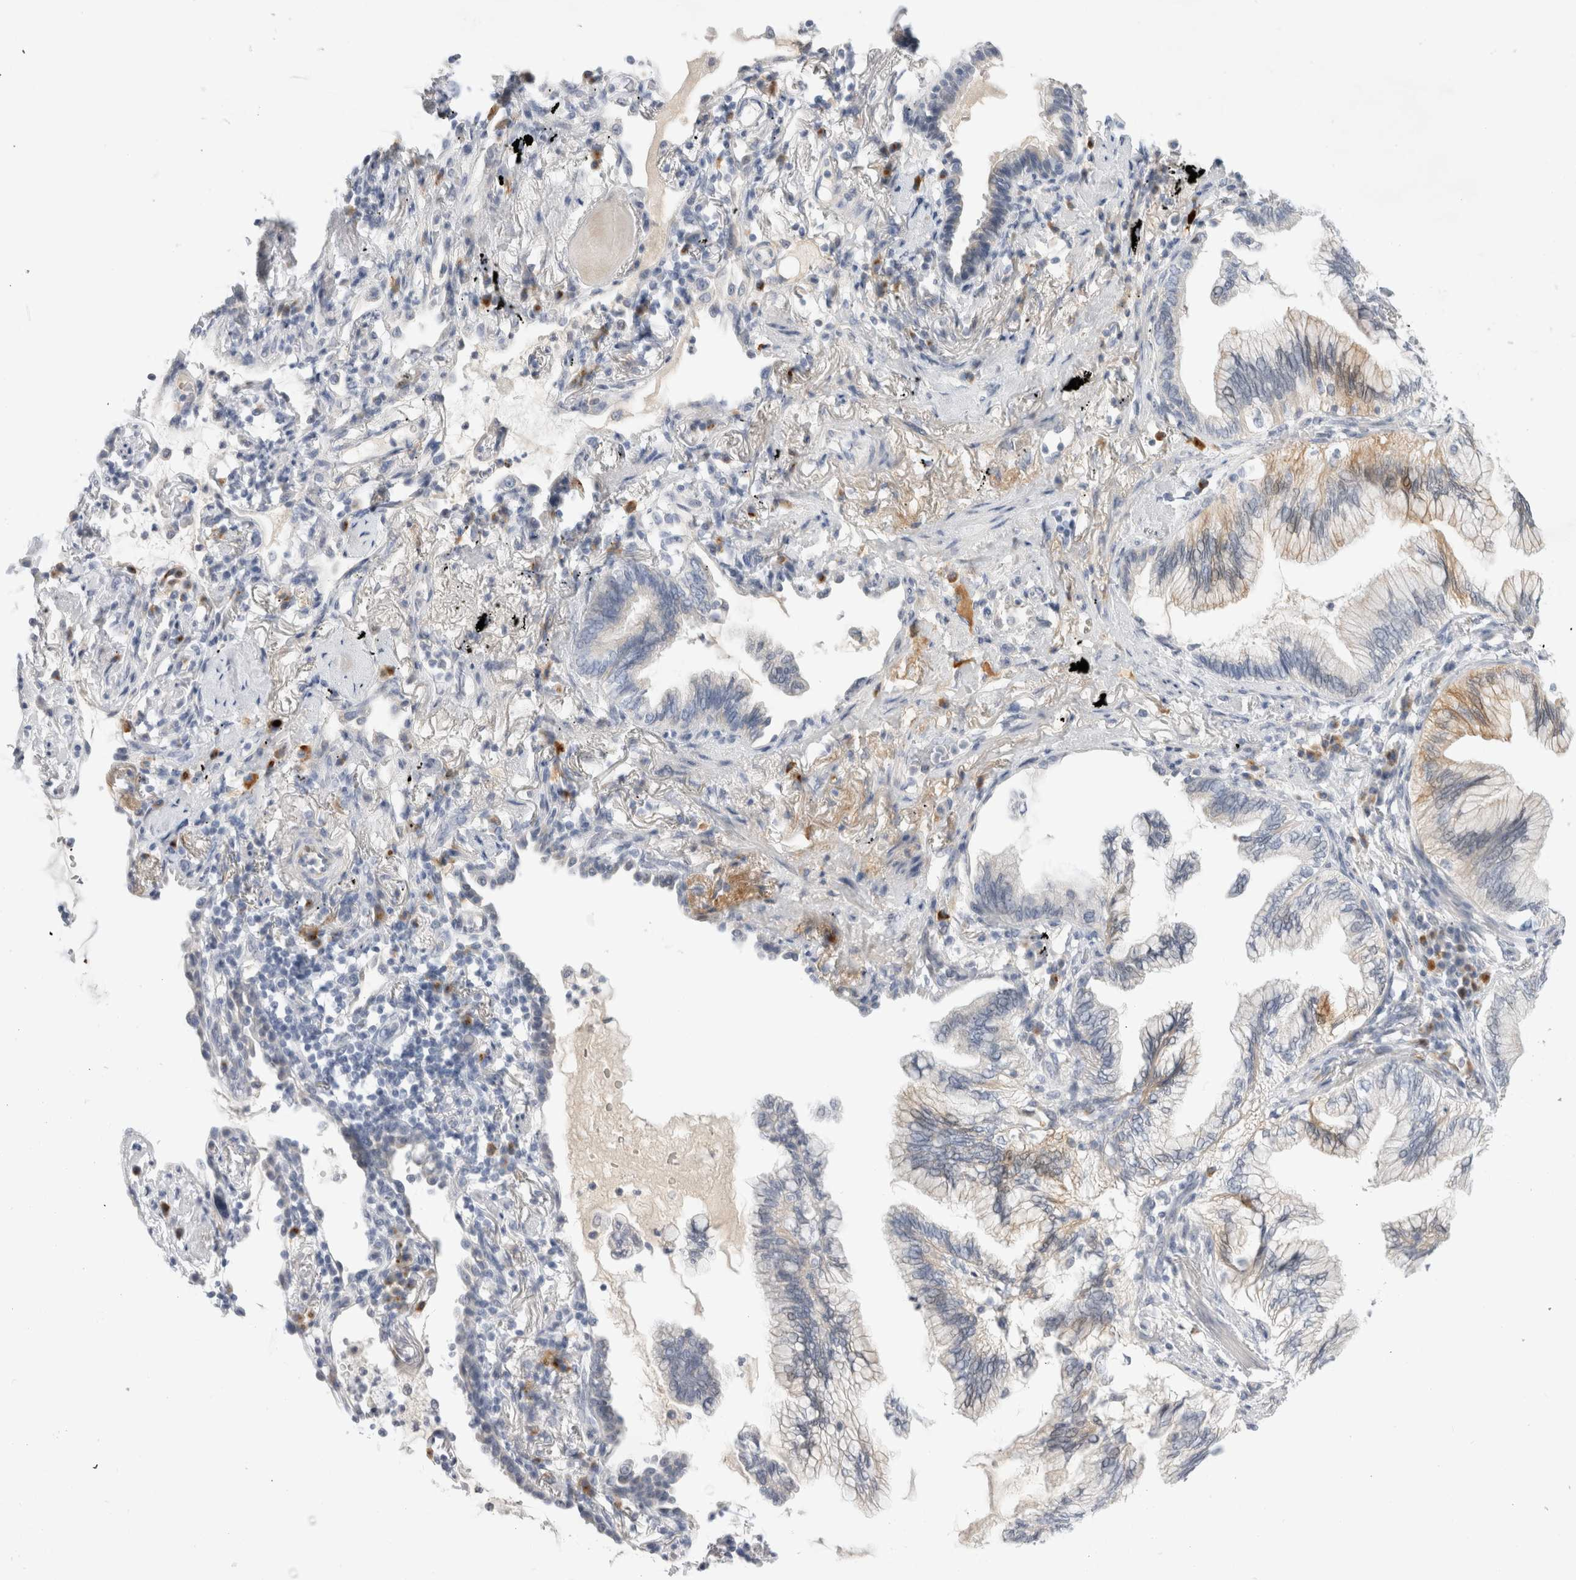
{"staining": {"intensity": "weak", "quantity": "<25%", "location": "cytoplasmic/membranous"}, "tissue": "lung cancer", "cell_type": "Tumor cells", "image_type": "cancer", "snomed": [{"axis": "morphology", "description": "Adenocarcinoma, NOS"}, {"axis": "topography", "description": "Lung"}], "caption": "An image of lung cancer (adenocarcinoma) stained for a protein shows no brown staining in tumor cells.", "gene": "SLC22A12", "patient": {"sex": "female", "age": 70}}